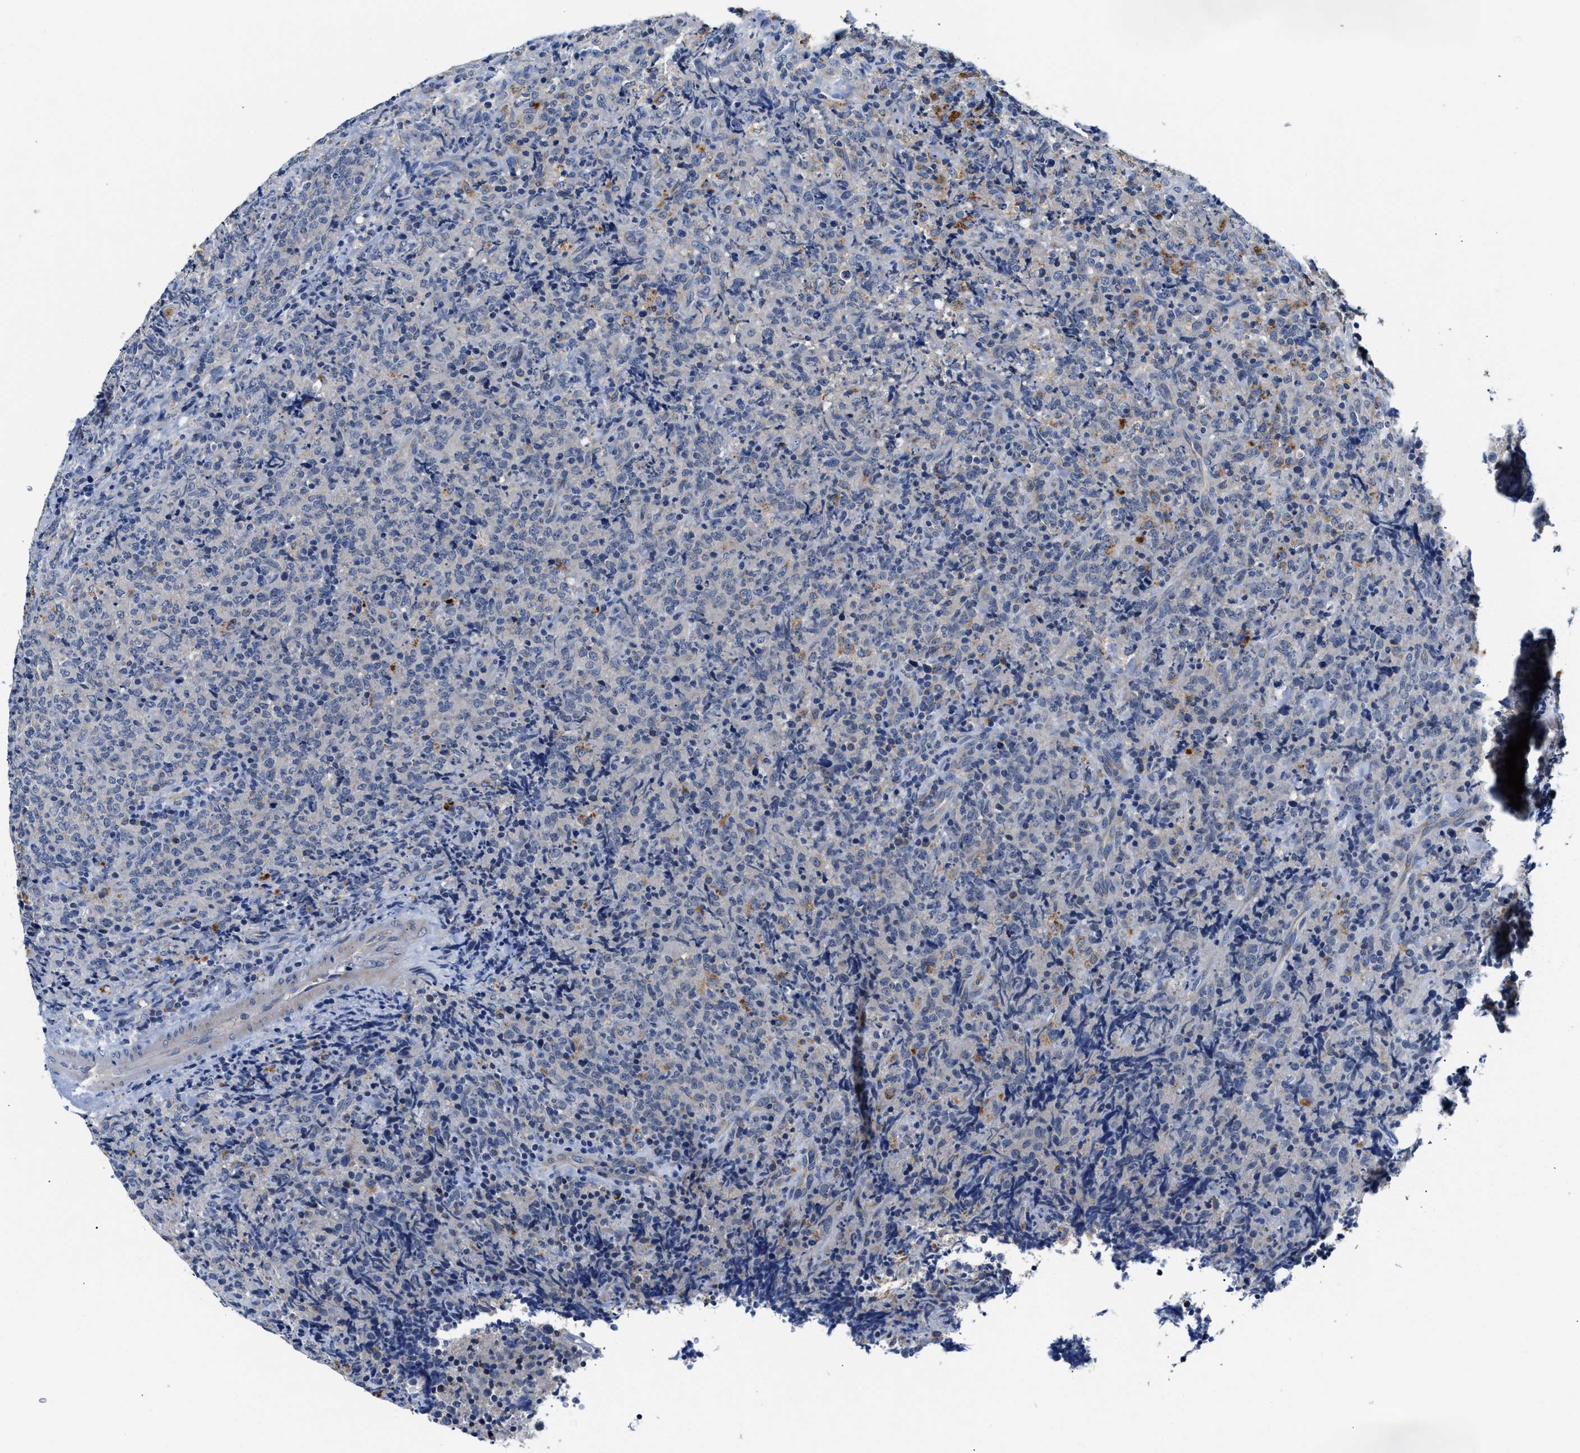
{"staining": {"intensity": "negative", "quantity": "none", "location": "none"}, "tissue": "lymphoma", "cell_type": "Tumor cells", "image_type": "cancer", "snomed": [{"axis": "morphology", "description": "Malignant lymphoma, non-Hodgkin's type, High grade"}, {"axis": "topography", "description": "Tonsil"}], "caption": "Lymphoma was stained to show a protein in brown. There is no significant positivity in tumor cells.", "gene": "ACADVL", "patient": {"sex": "female", "age": 36}}